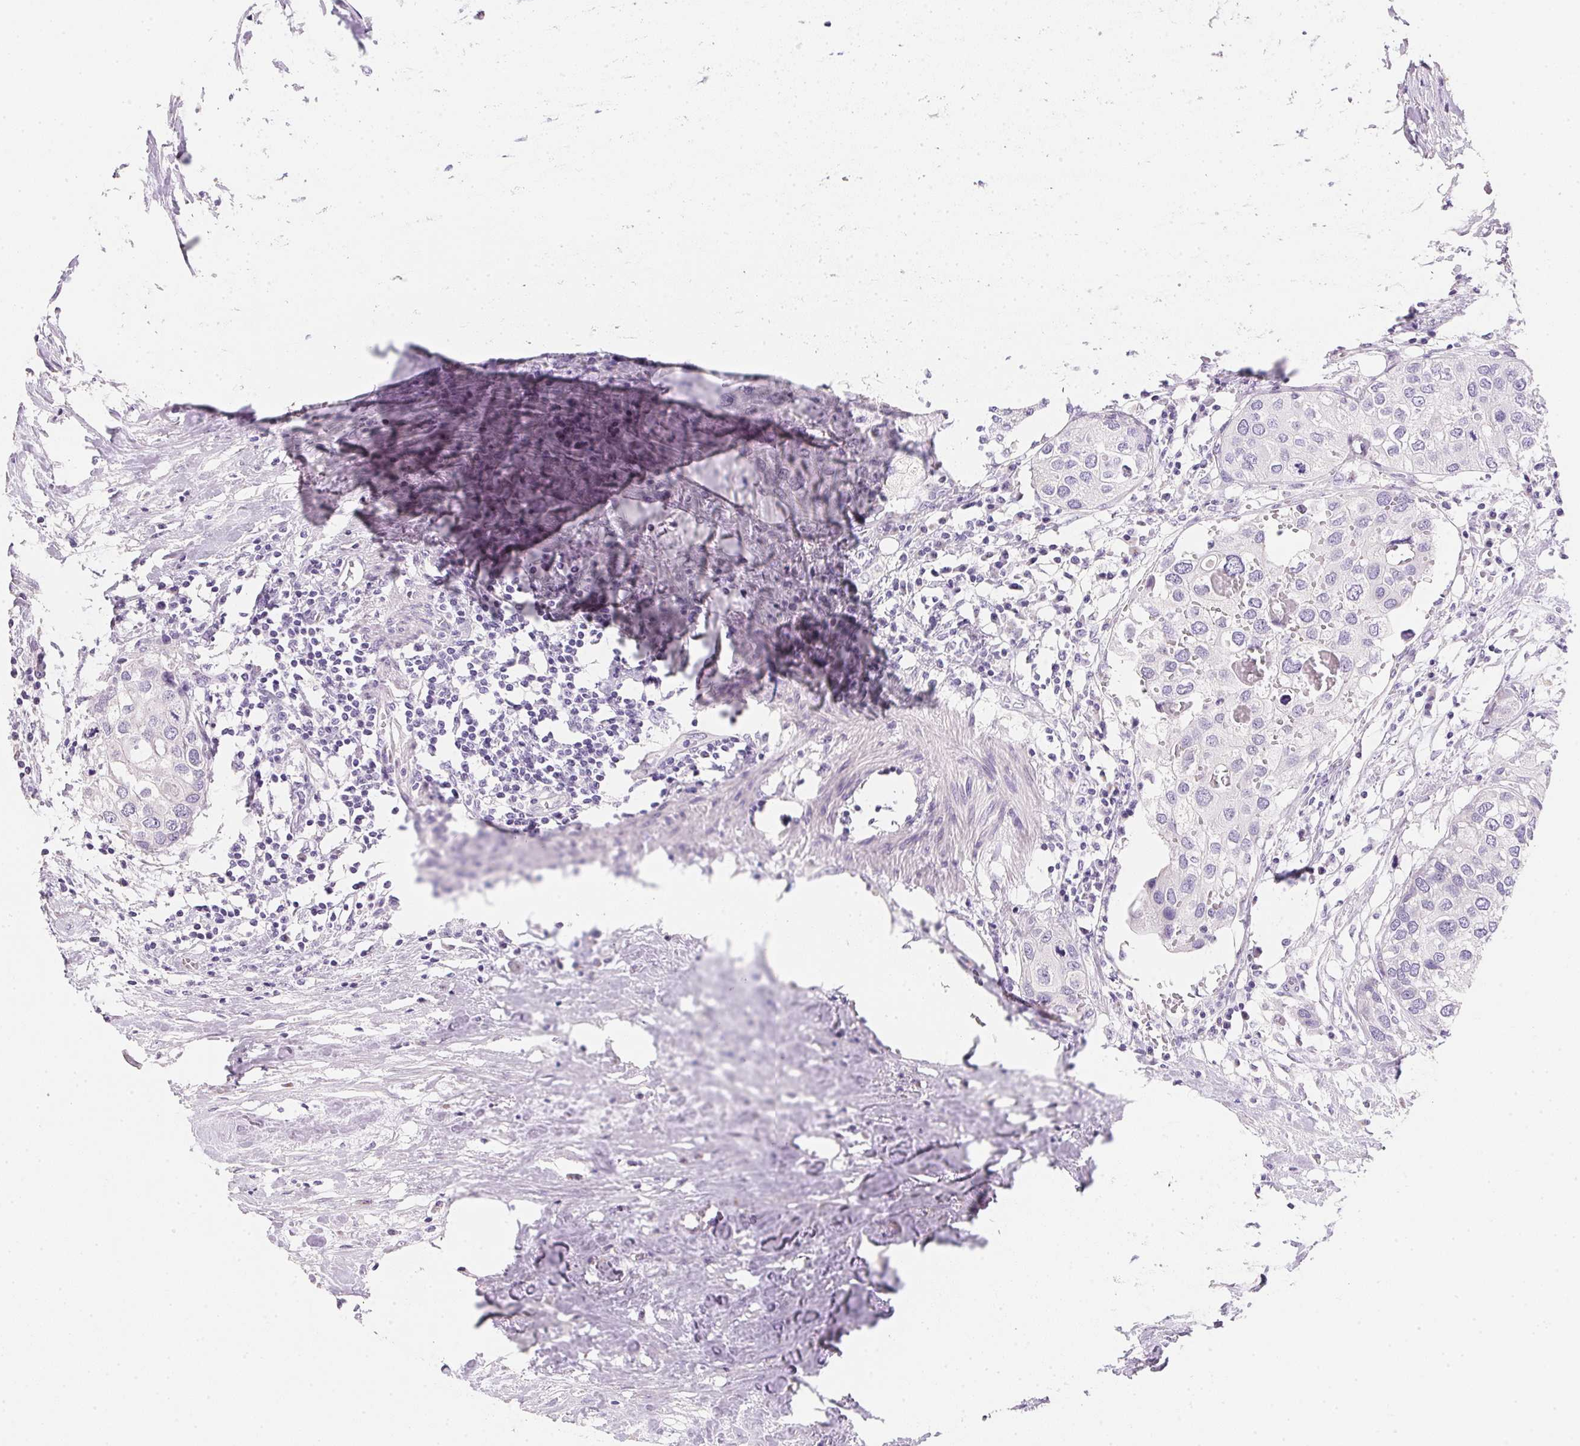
{"staining": {"intensity": "negative", "quantity": "none", "location": "none"}, "tissue": "urothelial cancer", "cell_type": "Tumor cells", "image_type": "cancer", "snomed": [{"axis": "morphology", "description": "Urothelial carcinoma, High grade"}, {"axis": "topography", "description": "Urinary bladder"}], "caption": "High power microscopy micrograph of an IHC photomicrograph of urothelial cancer, revealing no significant expression in tumor cells.", "gene": "AQP5", "patient": {"sex": "male", "age": 64}}